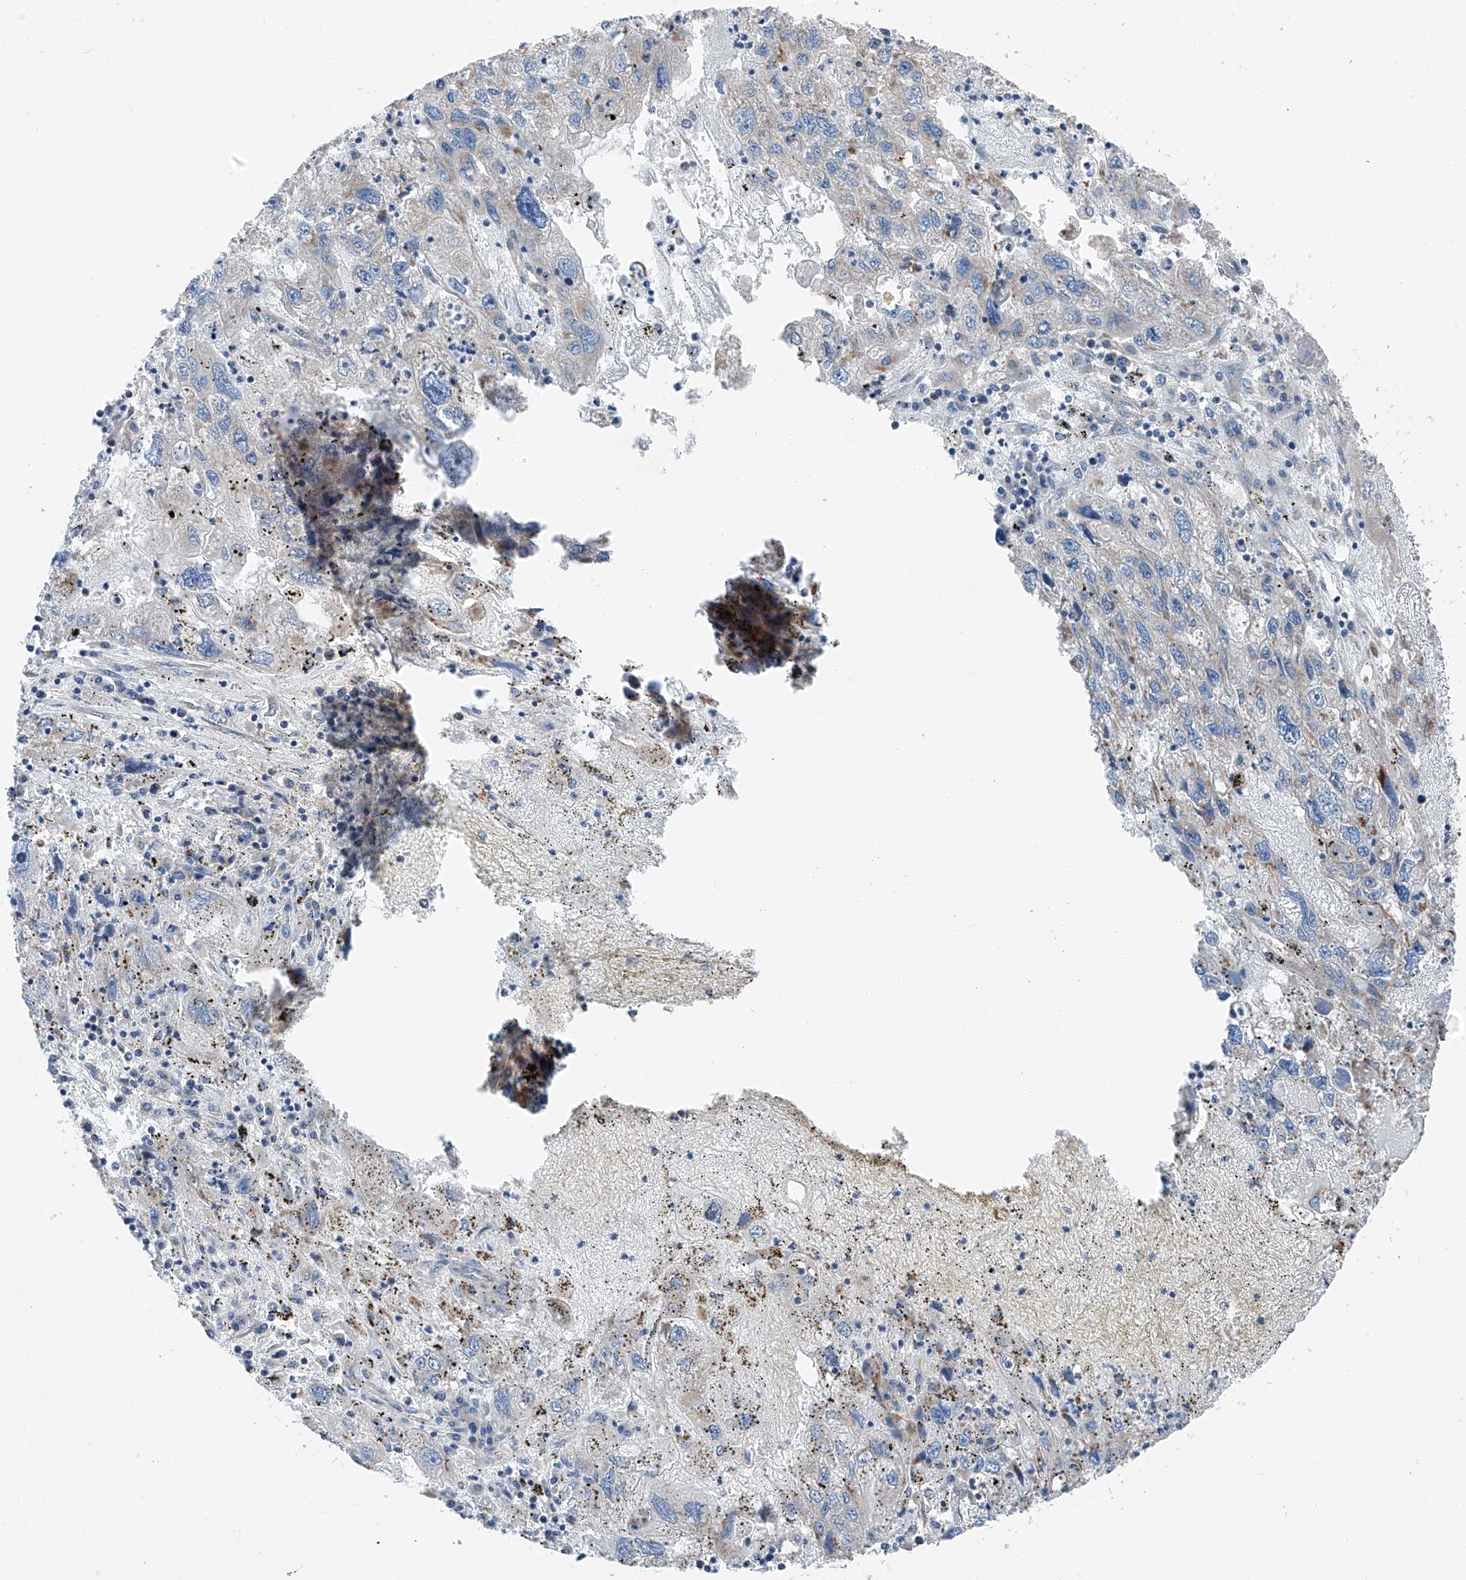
{"staining": {"intensity": "moderate", "quantity": "<25%", "location": "cytoplasmic/membranous"}, "tissue": "endometrial cancer", "cell_type": "Tumor cells", "image_type": "cancer", "snomed": [{"axis": "morphology", "description": "Adenocarcinoma, NOS"}, {"axis": "topography", "description": "Endometrium"}], "caption": "A micrograph of adenocarcinoma (endometrial) stained for a protein shows moderate cytoplasmic/membranous brown staining in tumor cells.", "gene": "ZC3H15", "patient": {"sex": "female", "age": 49}}